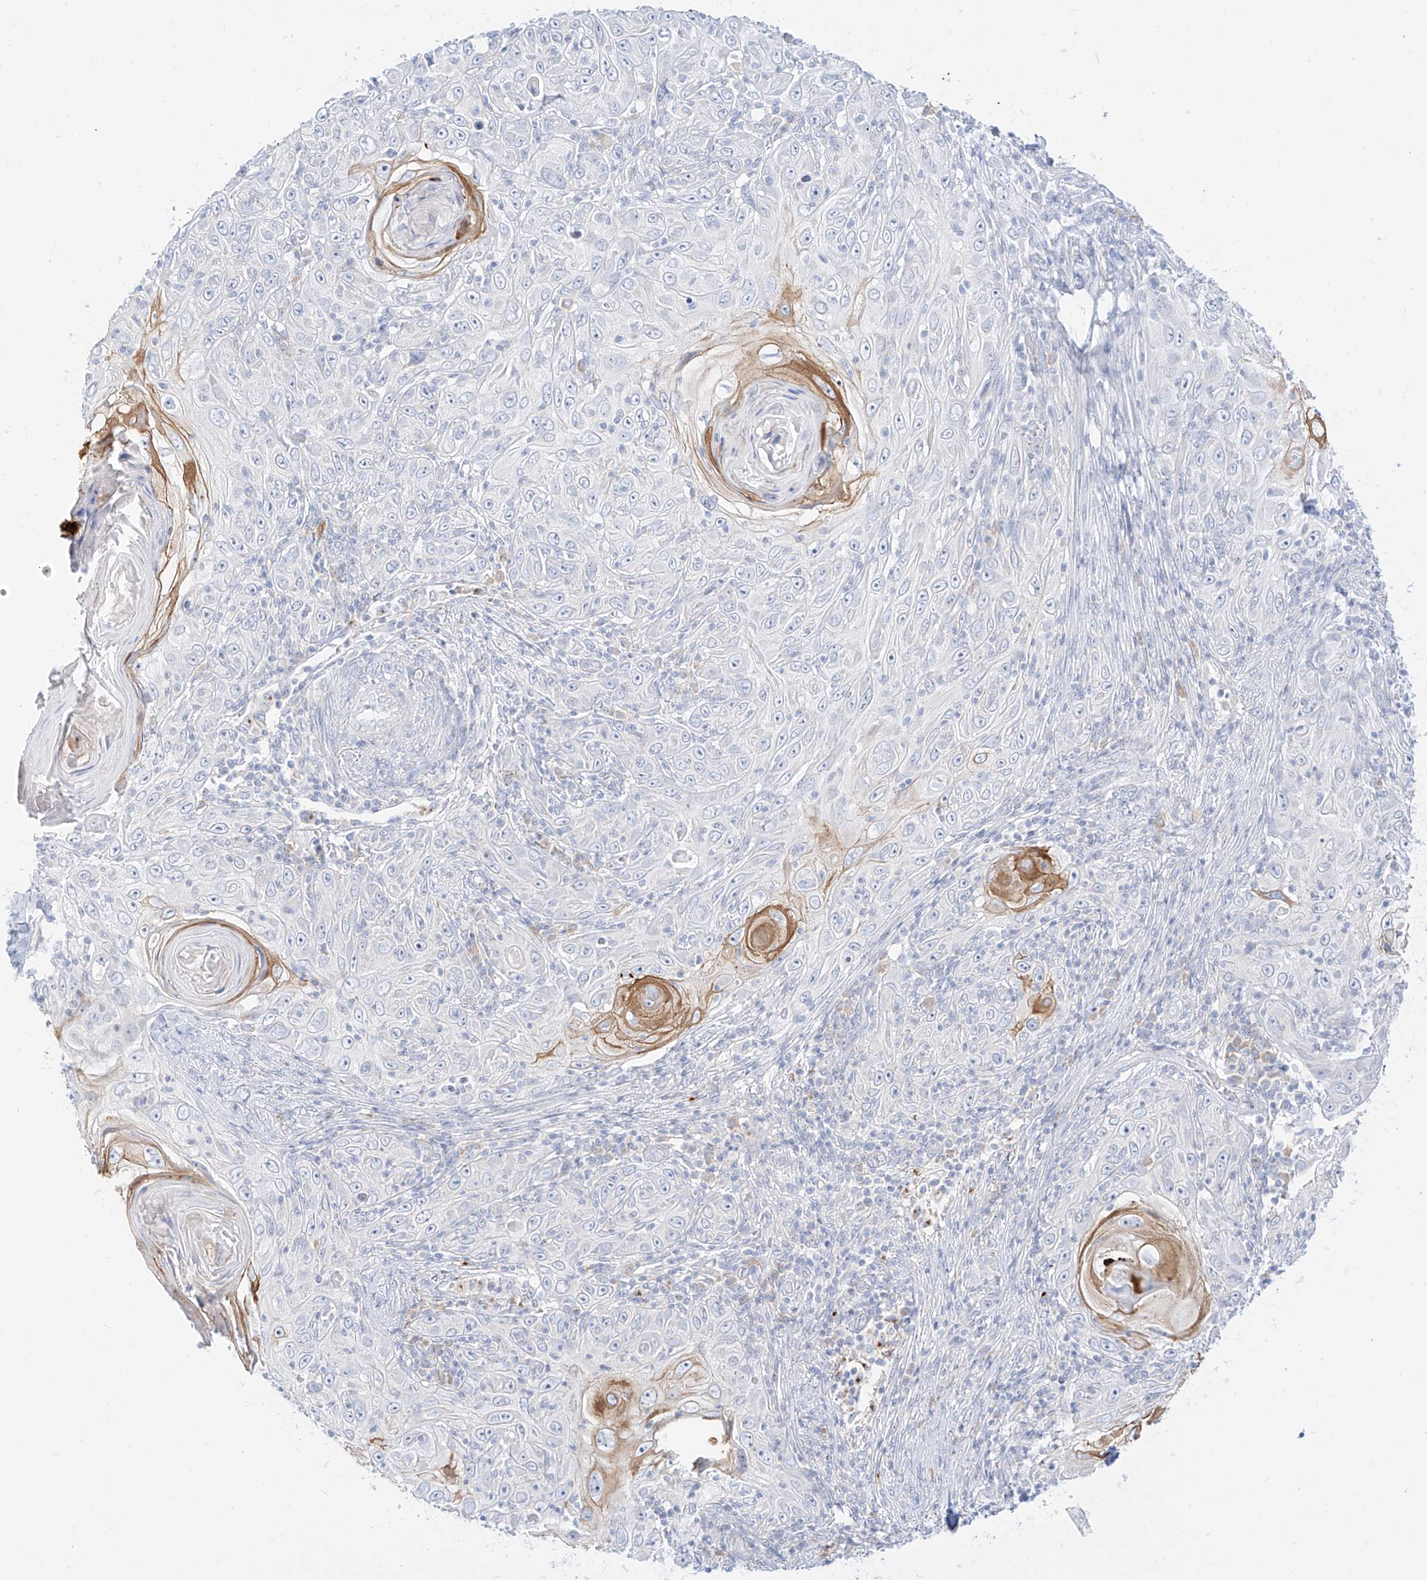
{"staining": {"intensity": "negative", "quantity": "none", "location": "none"}, "tissue": "skin cancer", "cell_type": "Tumor cells", "image_type": "cancer", "snomed": [{"axis": "morphology", "description": "Squamous cell carcinoma, NOS"}, {"axis": "topography", "description": "Skin"}], "caption": "Protein analysis of skin cancer (squamous cell carcinoma) reveals no significant expression in tumor cells.", "gene": "SYTL3", "patient": {"sex": "female", "age": 88}}